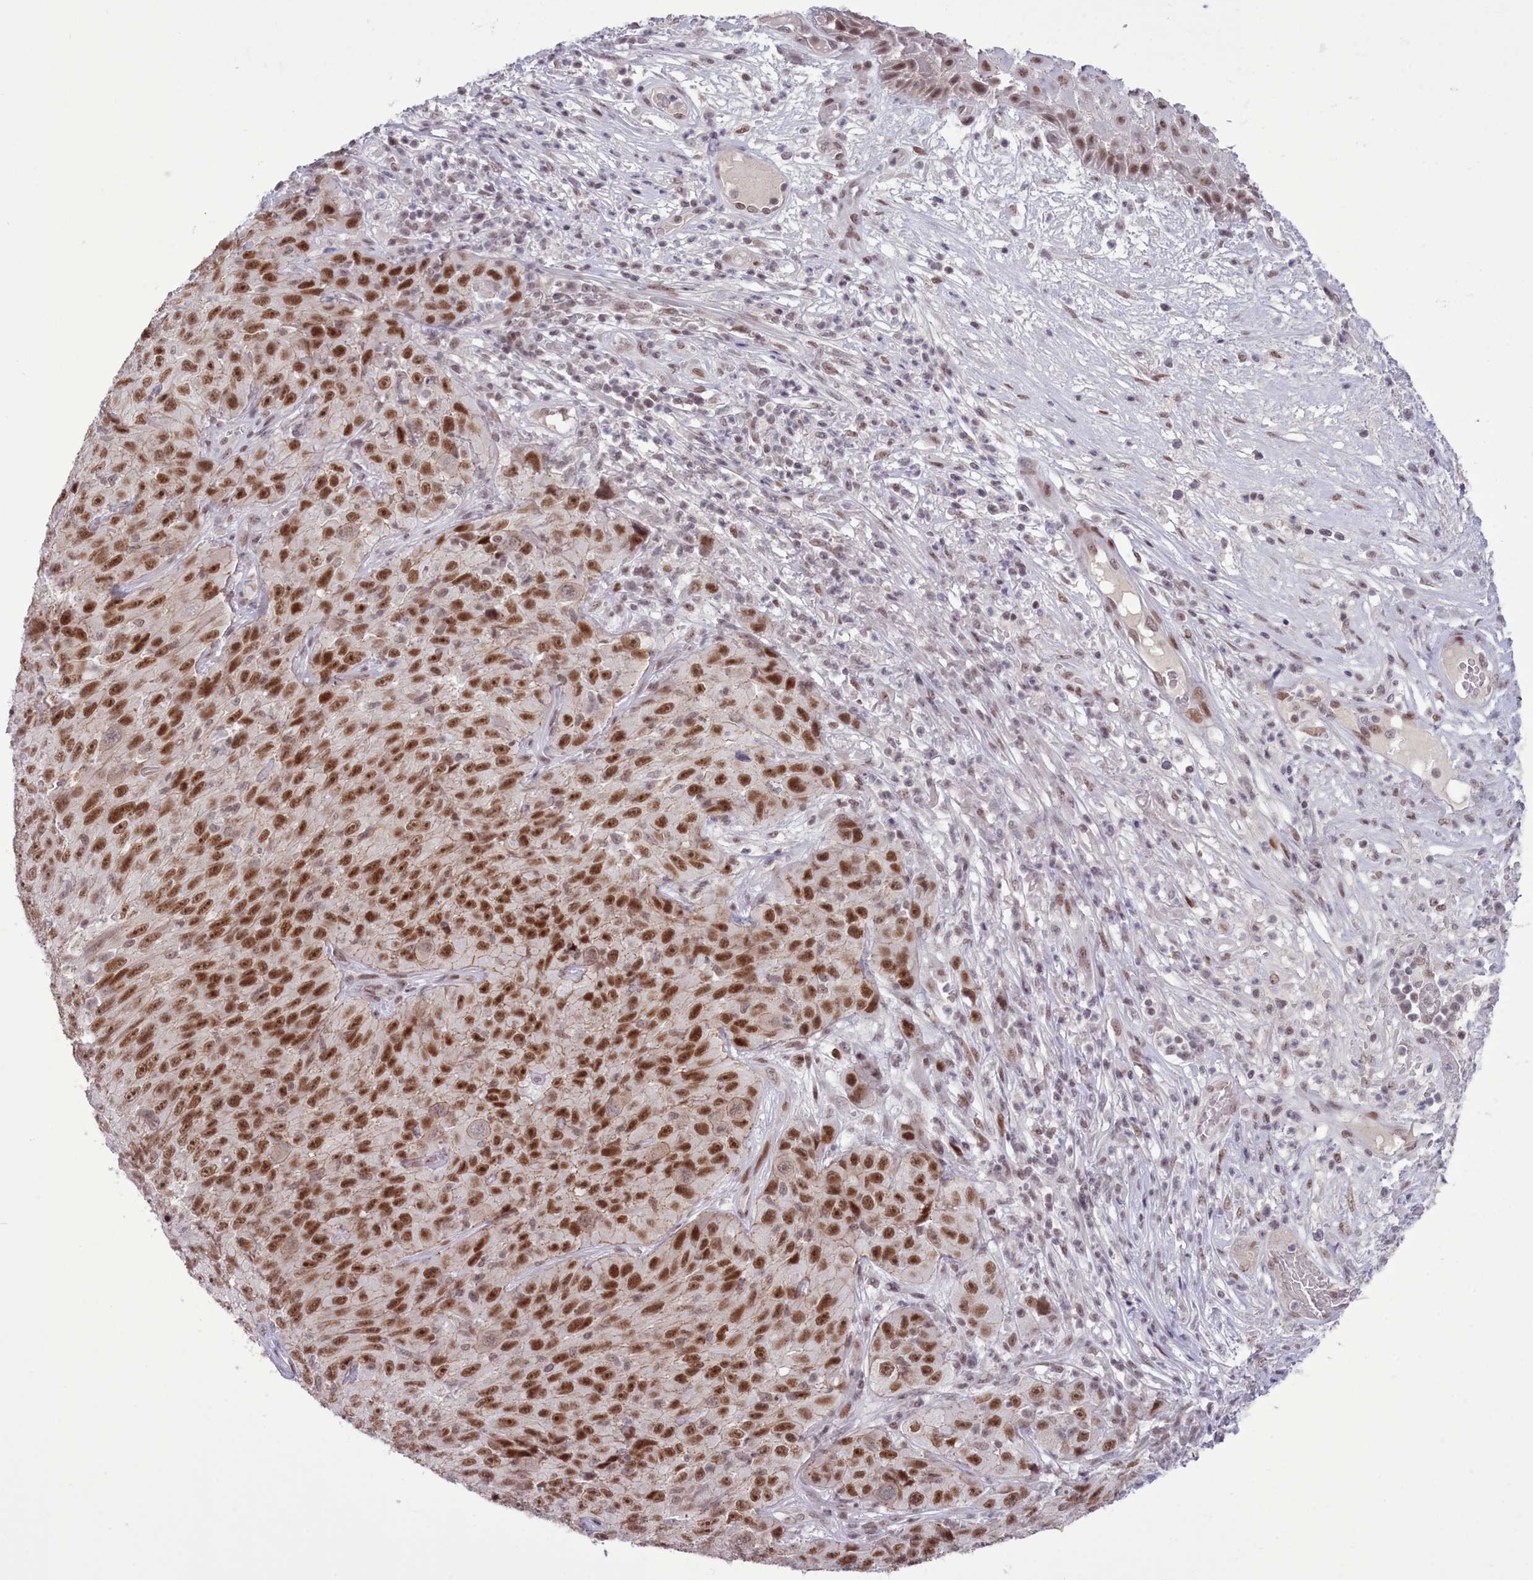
{"staining": {"intensity": "strong", "quantity": ">75%", "location": "nuclear"}, "tissue": "skin cancer", "cell_type": "Tumor cells", "image_type": "cancer", "snomed": [{"axis": "morphology", "description": "Squamous cell carcinoma, NOS"}, {"axis": "topography", "description": "Skin"}], "caption": "Squamous cell carcinoma (skin) stained for a protein (brown) shows strong nuclear positive positivity in approximately >75% of tumor cells.", "gene": "RFX1", "patient": {"sex": "female", "age": 87}}